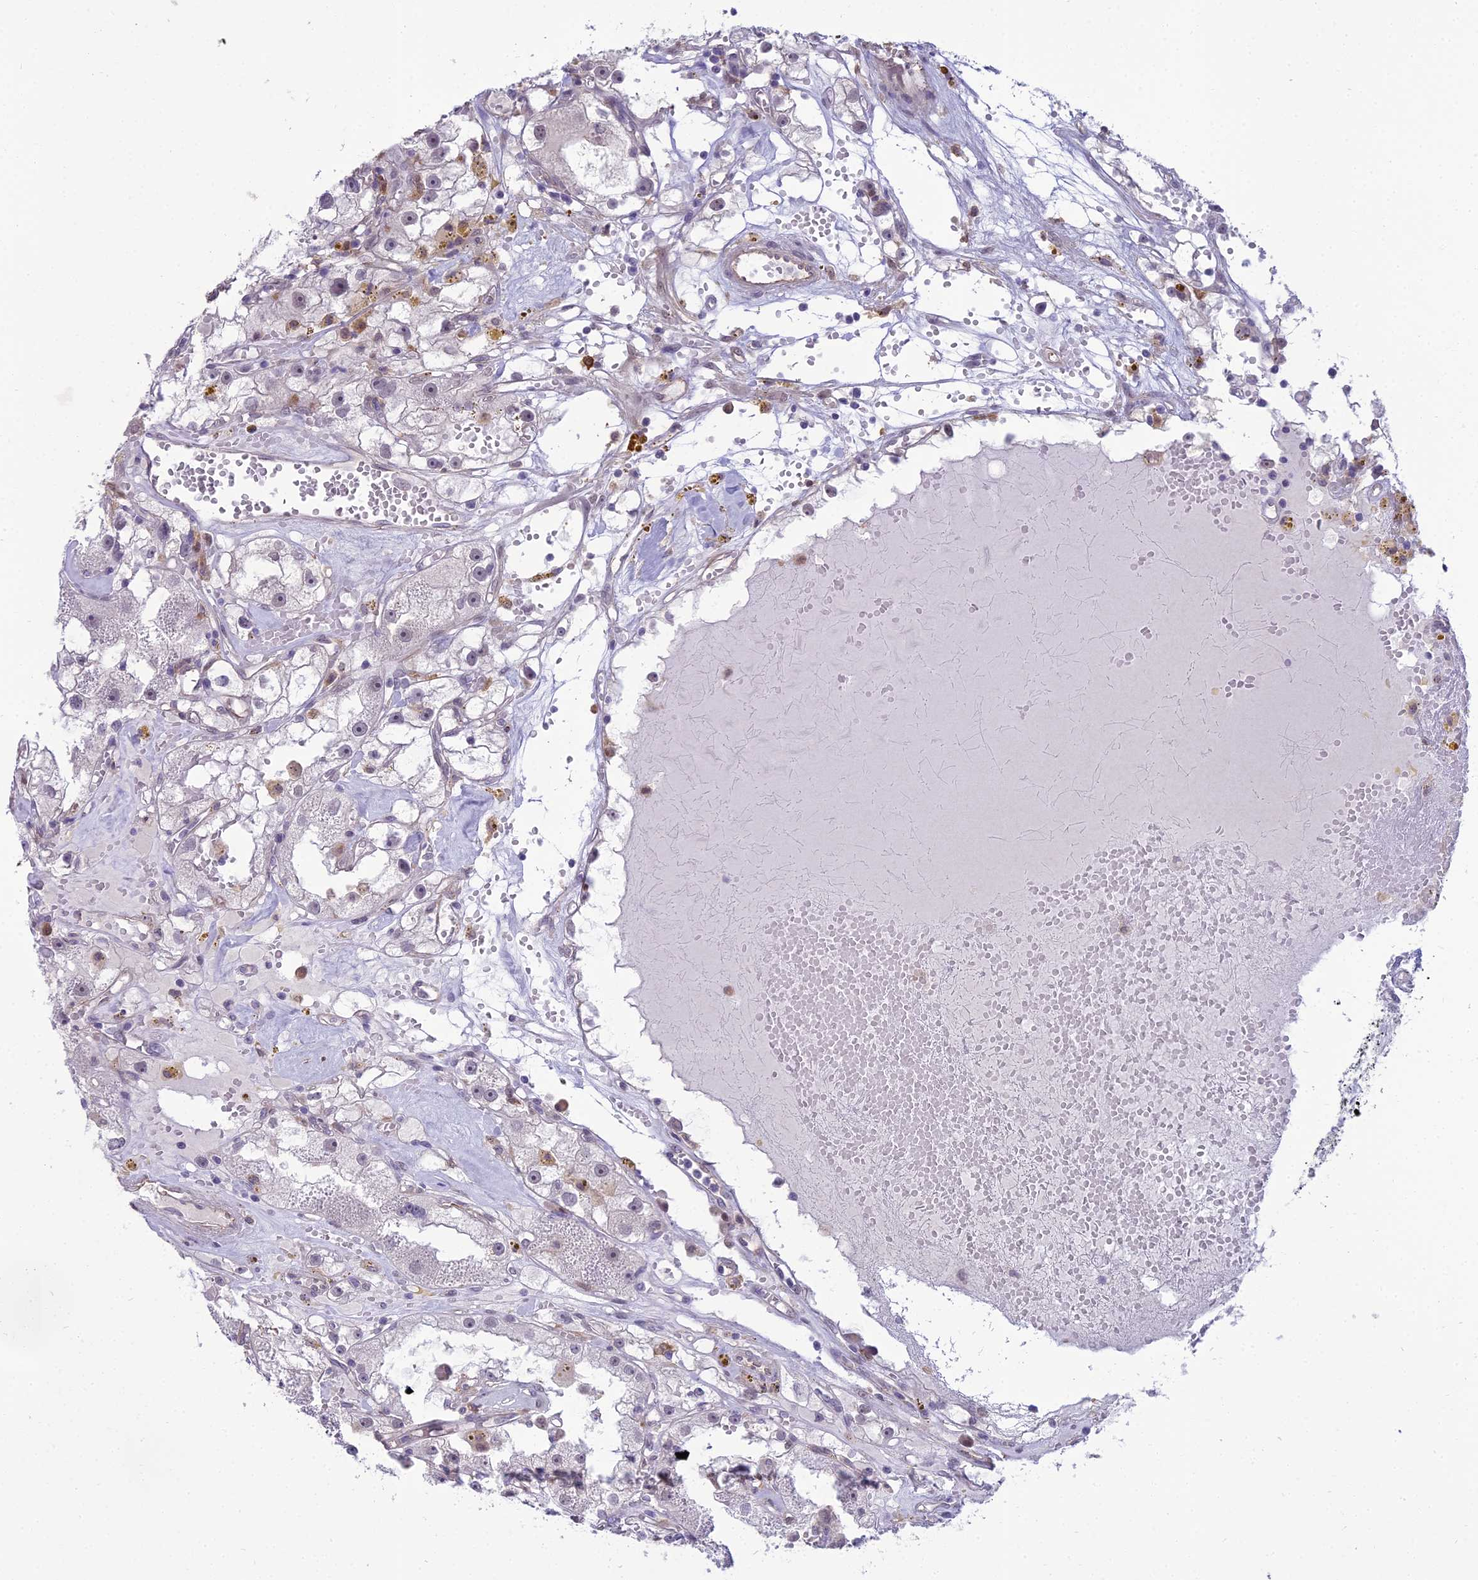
{"staining": {"intensity": "negative", "quantity": "none", "location": "none"}, "tissue": "renal cancer", "cell_type": "Tumor cells", "image_type": "cancer", "snomed": [{"axis": "morphology", "description": "Adenocarcinoma, NOS"}, {"axis": "topography", "description": "Kidney"}], "caption": "Immunohistochemistry of human renal adenocarcinoma exhibits no staining in tumor cells.", "gene": "BLNK", "patient": {"sex": "male", "age": 56}}